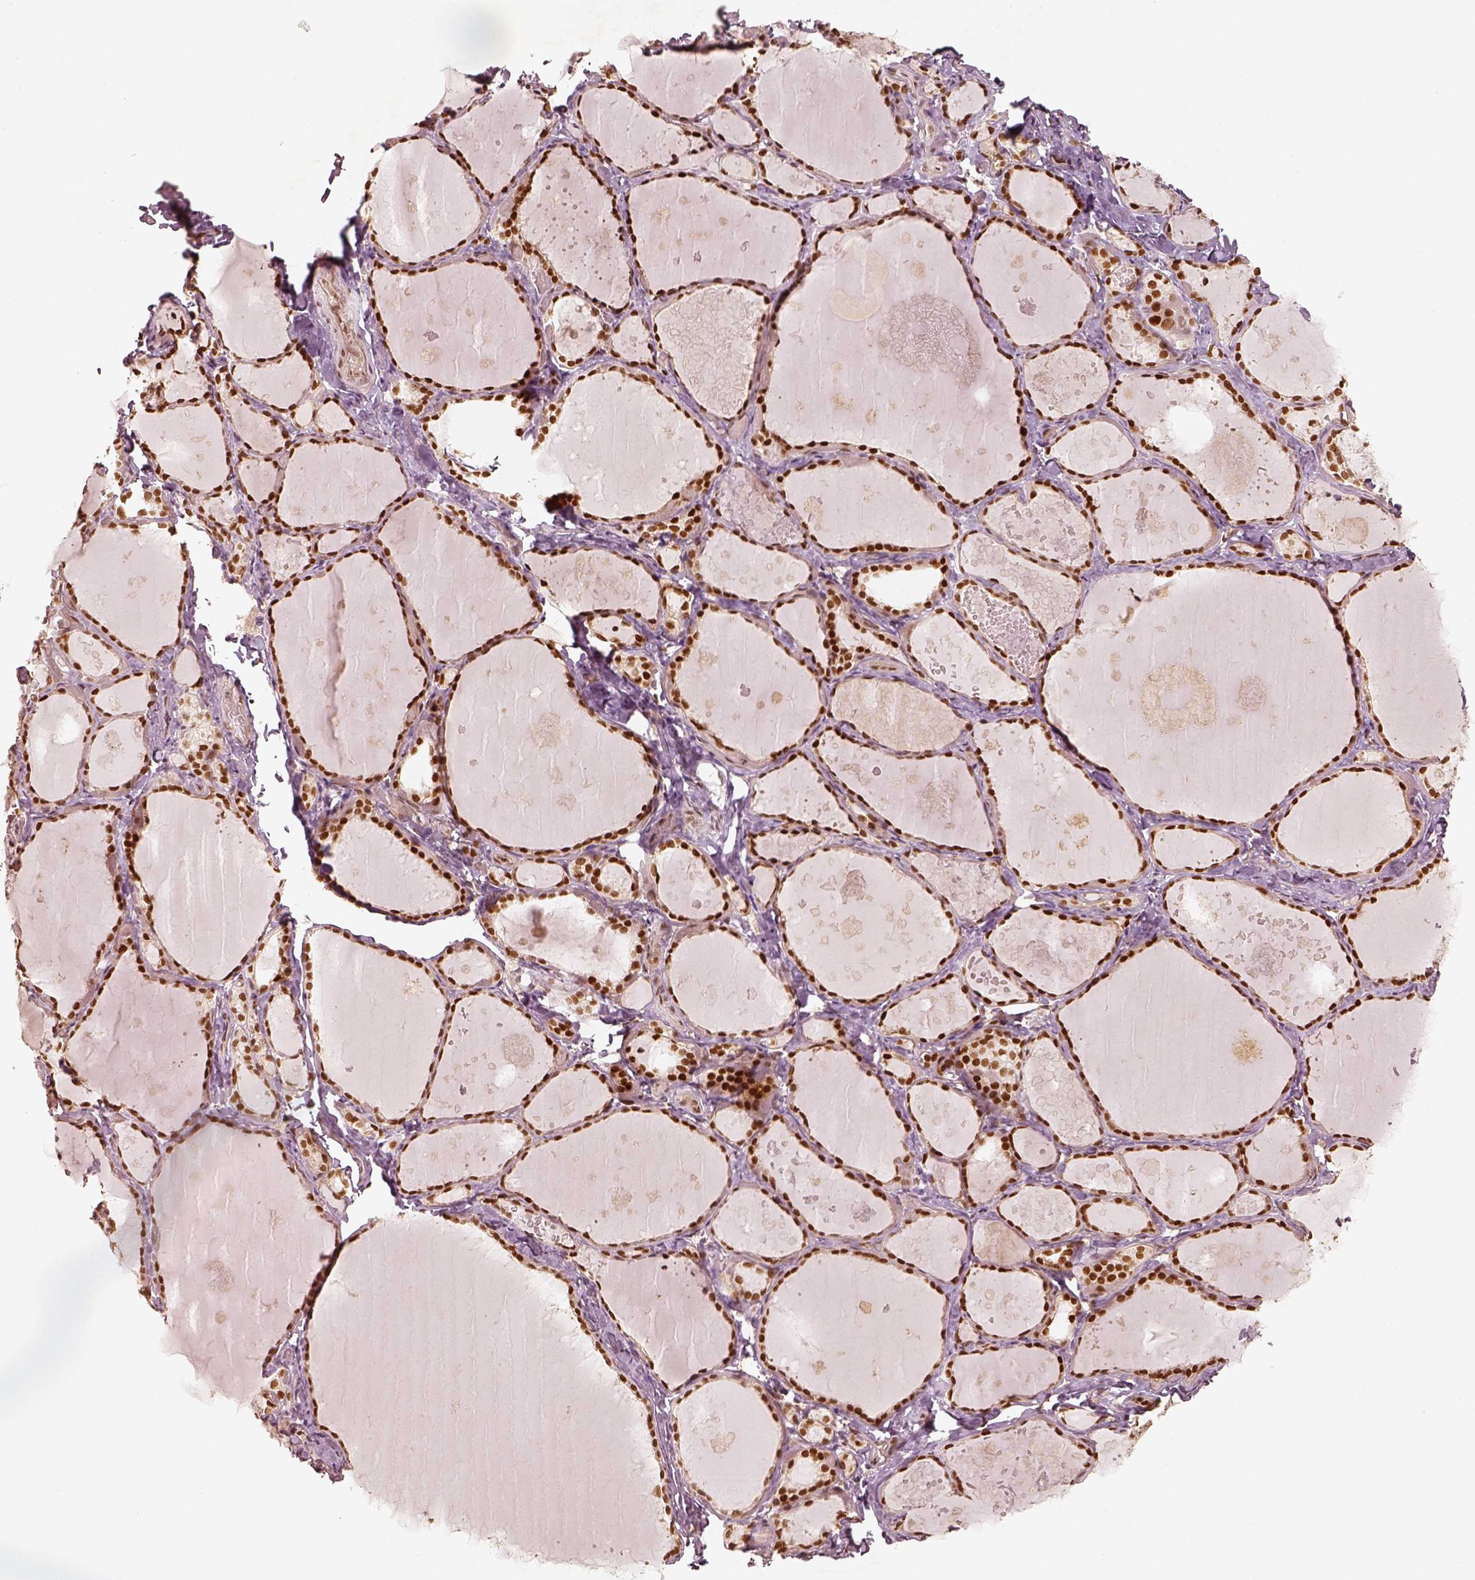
{"staining": {"intensity": "strong", "quantity": ">75%", "location": "nuclear"}, "tissue": "thyroid gland", "cell_type": "Glandular cells", "image_type": "normal", "snomed": [{"axis": "morphology", "description": "Normal tissue, NOS"}, {"axis": "topography", "description": "Thyroid gland"}], "caption": "Protein positivity by IHC reveals strong nuclear staining in about >75% of glandular cells in benign thyroid gland.", "gene": "GMEB2", "patient": {"sex": "female", "age": 56}}